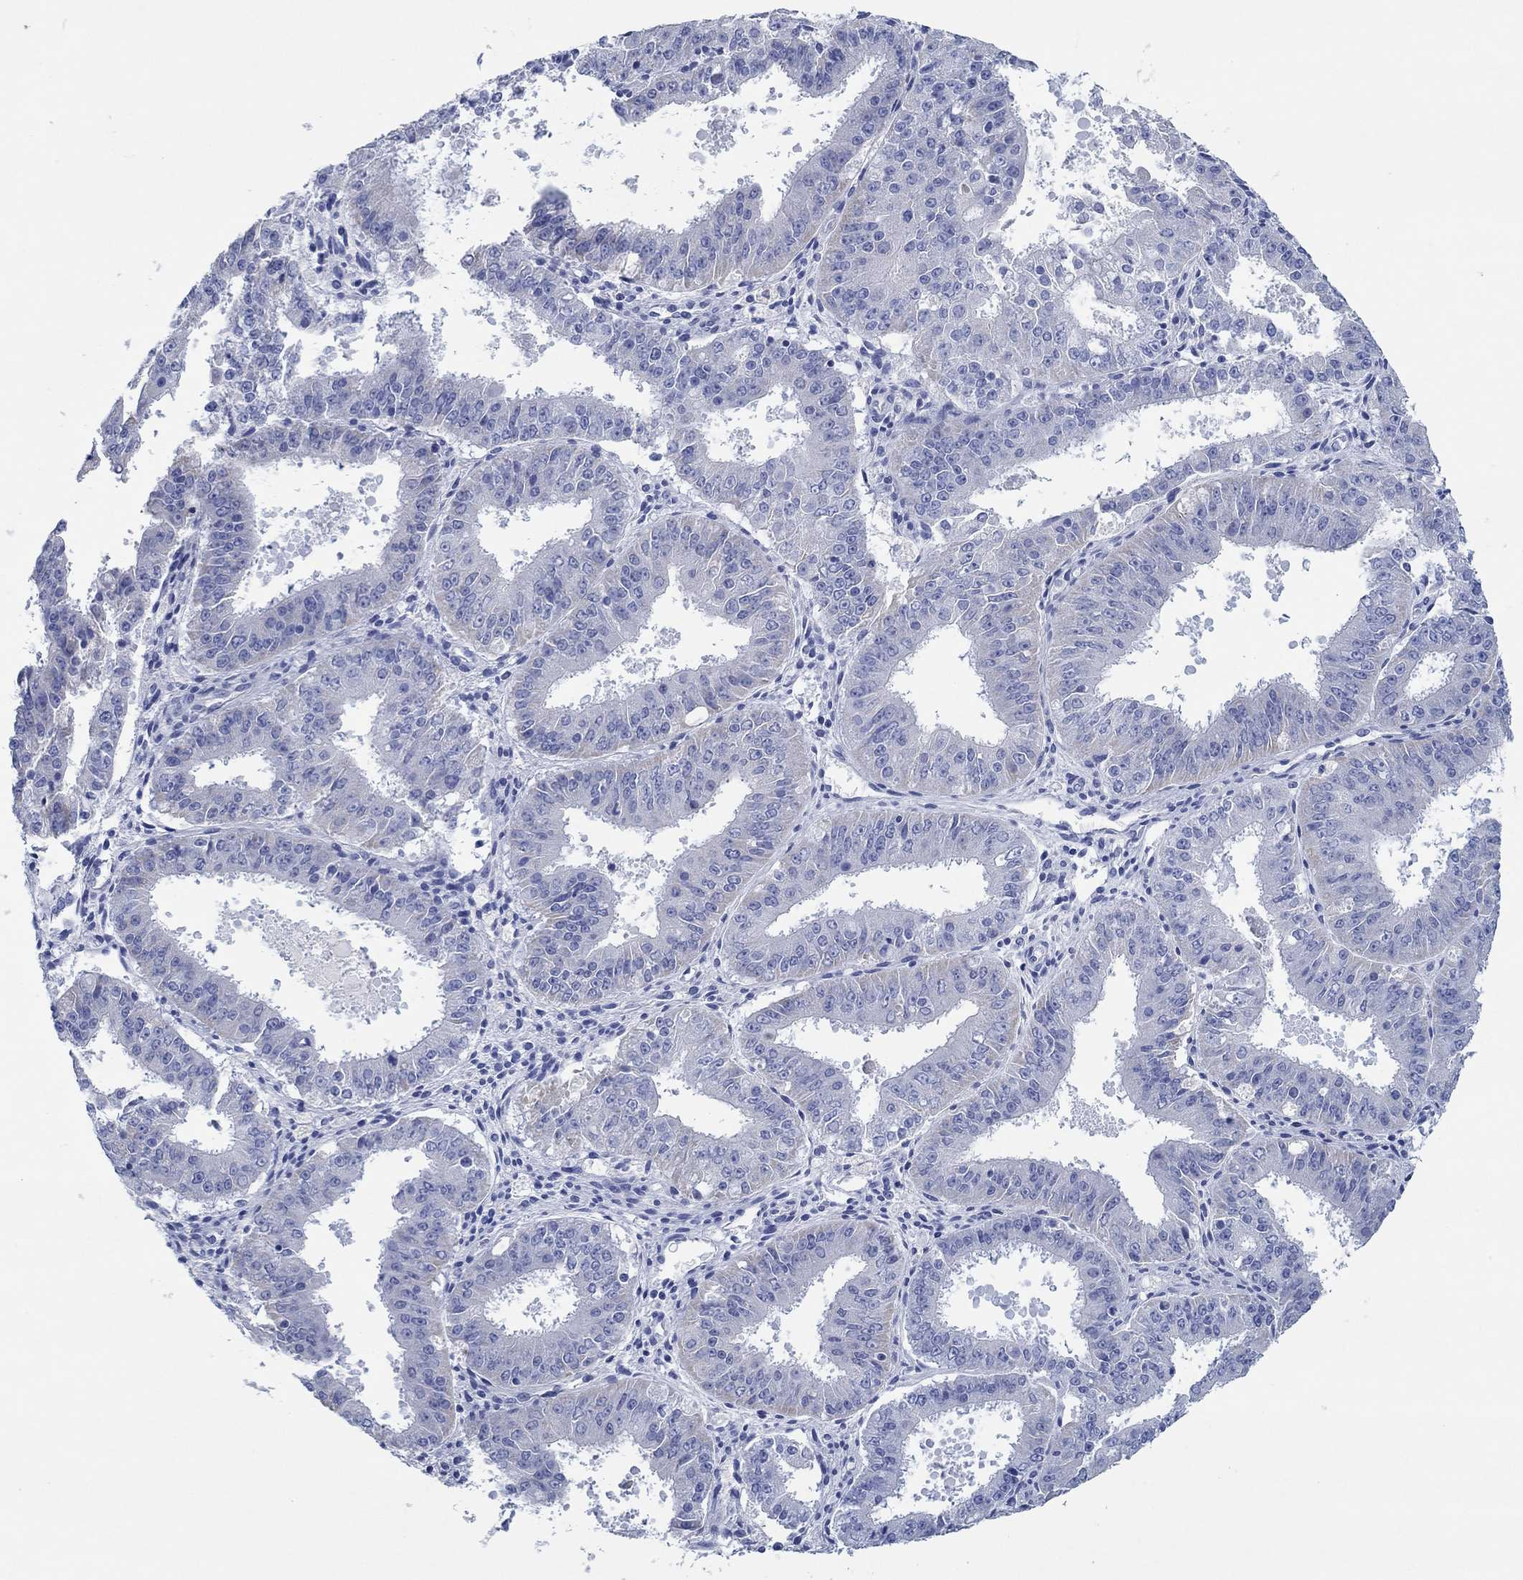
{"staining": {"intensity": "negative", "quantity": "none", "location": "none"}, "tissue": "ovarian cancer", "cell_type": "Tumor cells", "image_type": "cancer", "snomed": [{"axis": "morphology", "description": "Carcinoma, endometroid"}, {"axis": "topography", "description": "Ovary"}], "caption": "Tumor cells show no significant protein positivity in ovarian cancer. Nuclei are stained in blue.", "gene": "HCRT", "patient": {"sex": "female", "age": 42}}